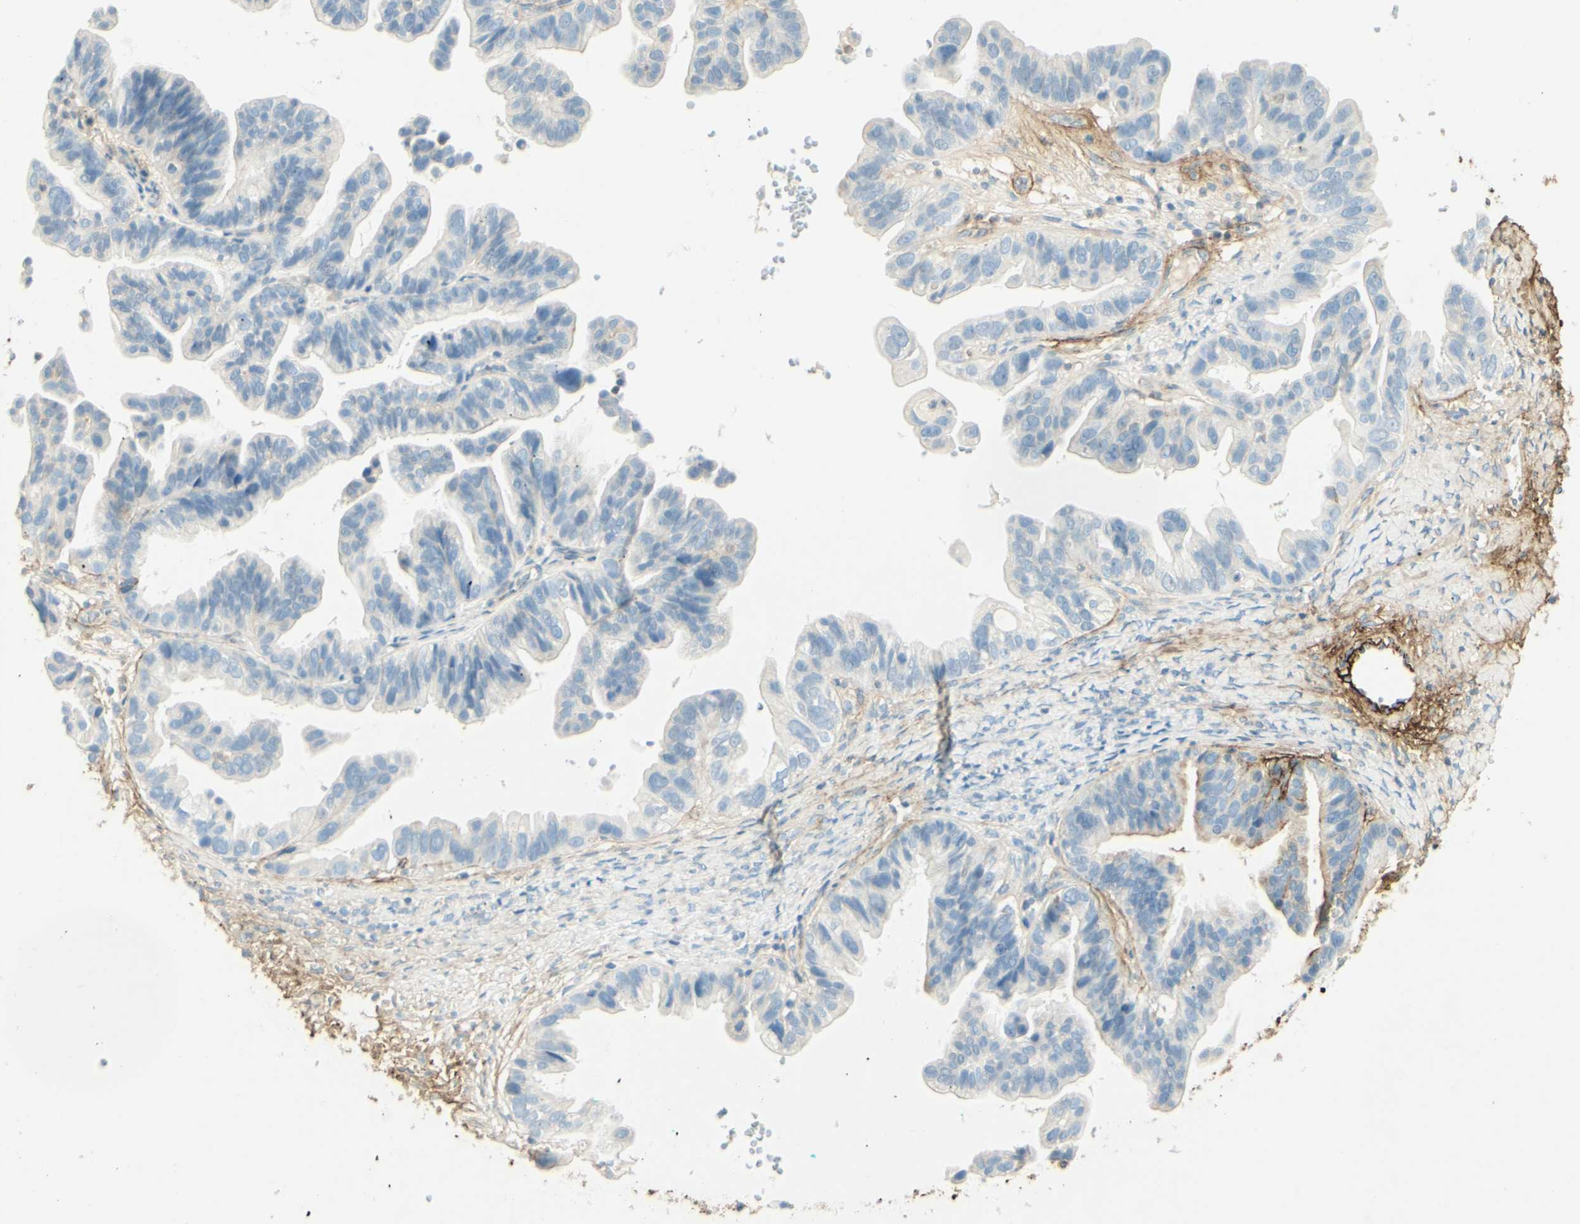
{"staining": {"intensity": "negative", "quantity": "none", "location": "none"}, "tissue": "ovarian cancer", "cell_type": "Tumor cells", "image_type": "cancer", "snomed": [{"axis": "morphology", "description": "Cystadenocarcinoma, serous, NOS"}, {"axis": "topography", "description": "Ovary"}], "caption": "The IHC image has no significant staining in tumor cells of ovarian cancer (serous cystadenocarcinoma) tissue.", "gene": "TNN", "patient": {"sex": "female", "age": 56}}